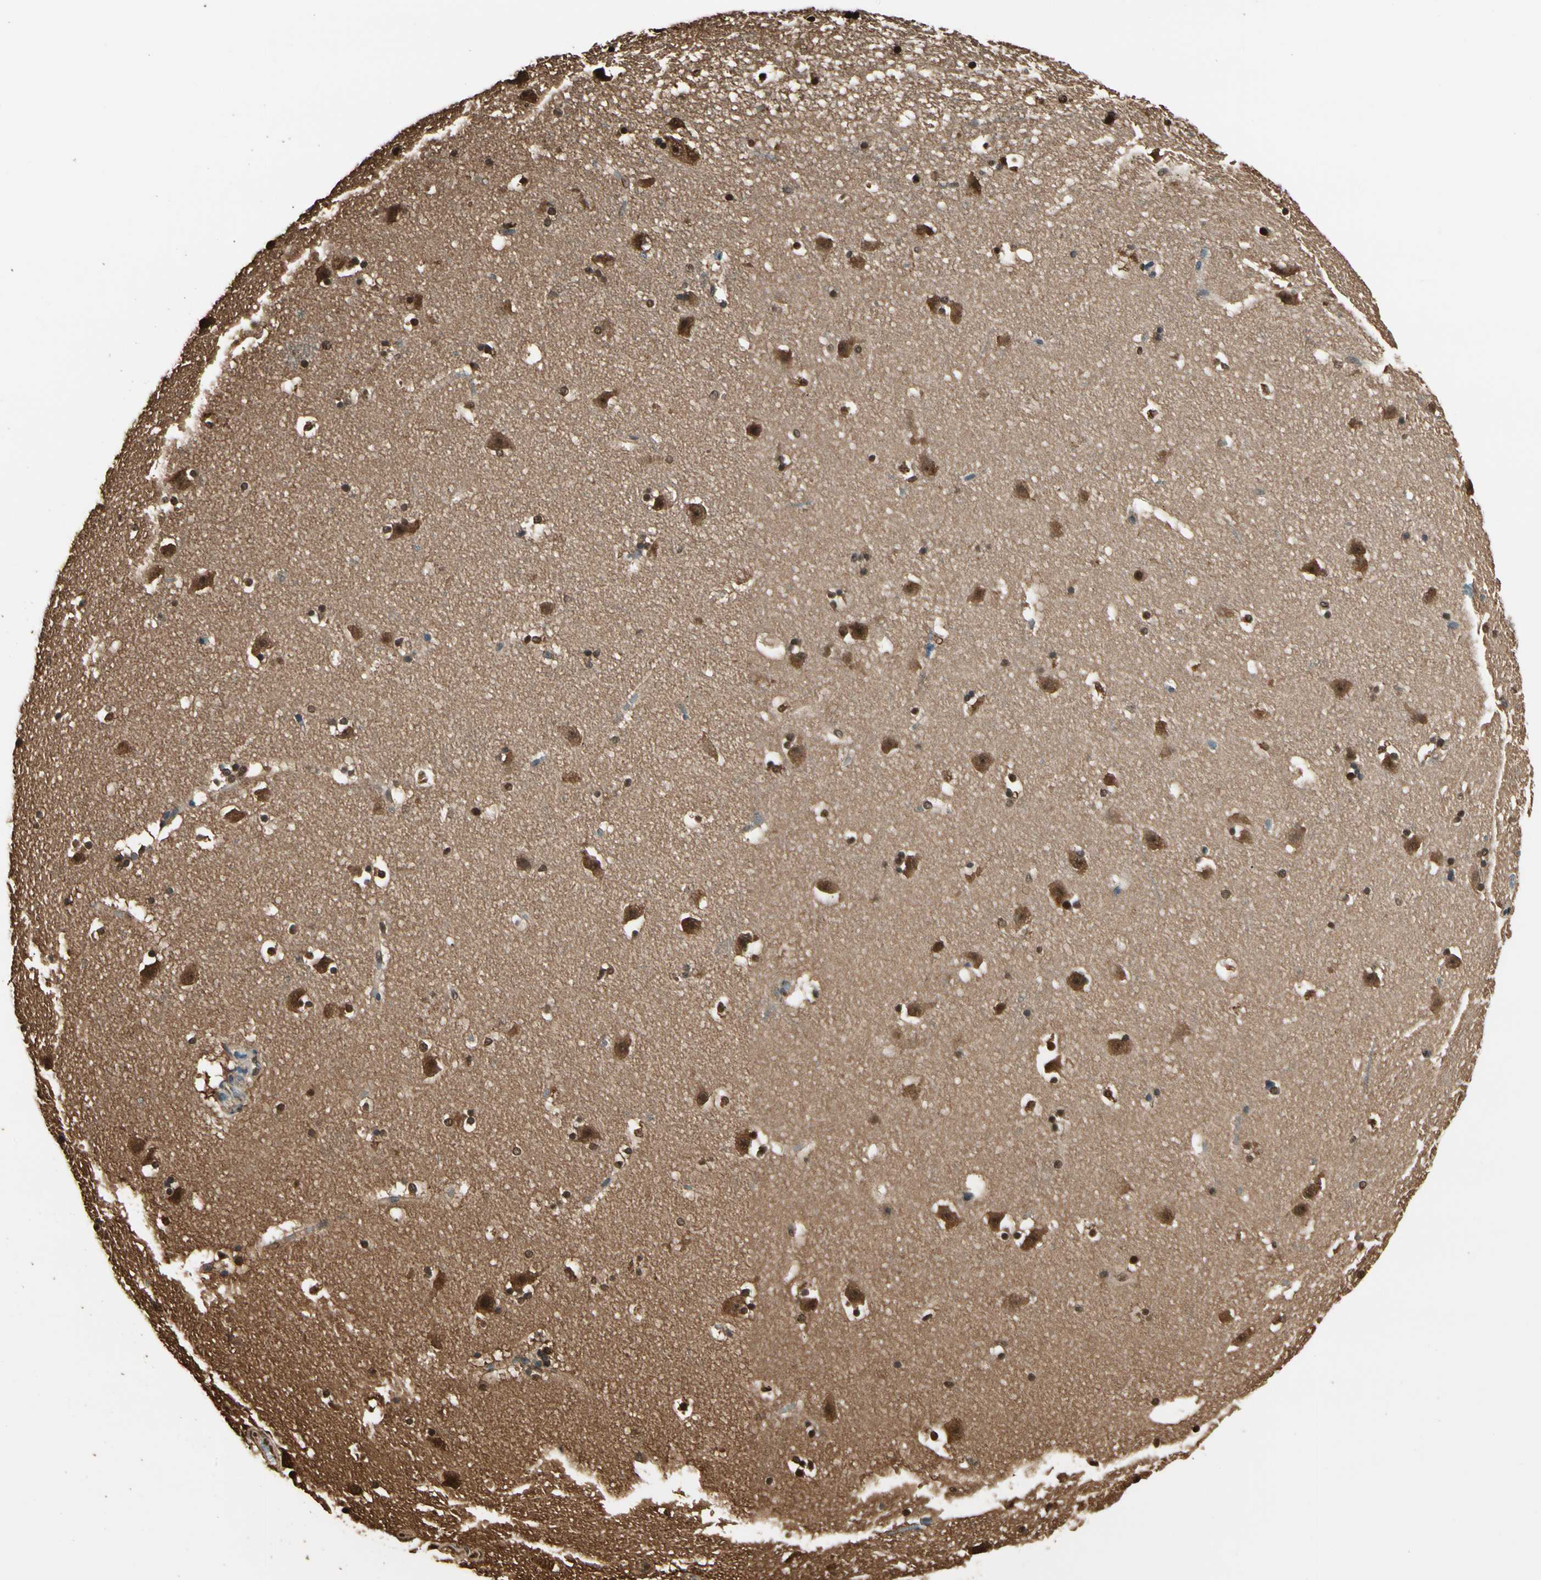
{"staining": {"intensity": "moderate", "quantity": "25%-75%", "location": "cytoplasmic/membranous,nuclear"}, "tissue": "caudate", "cell_type": "Glial cells", "image_type": "normal", "snomed": [{"axis": "morphology", "description": "Normal tissue, NOS"}, {"axis": "topography", "description": "Lateral ventricle wall"}], "caption": "Immunohistochemistry of benign caudate exhibits medium levels of moderate cytoplasmic/membranous,nuclear staining in about 25%-75% of glial cells.", "gene": "YWHAE", "patient": {"sex": "male", "age": 45}}